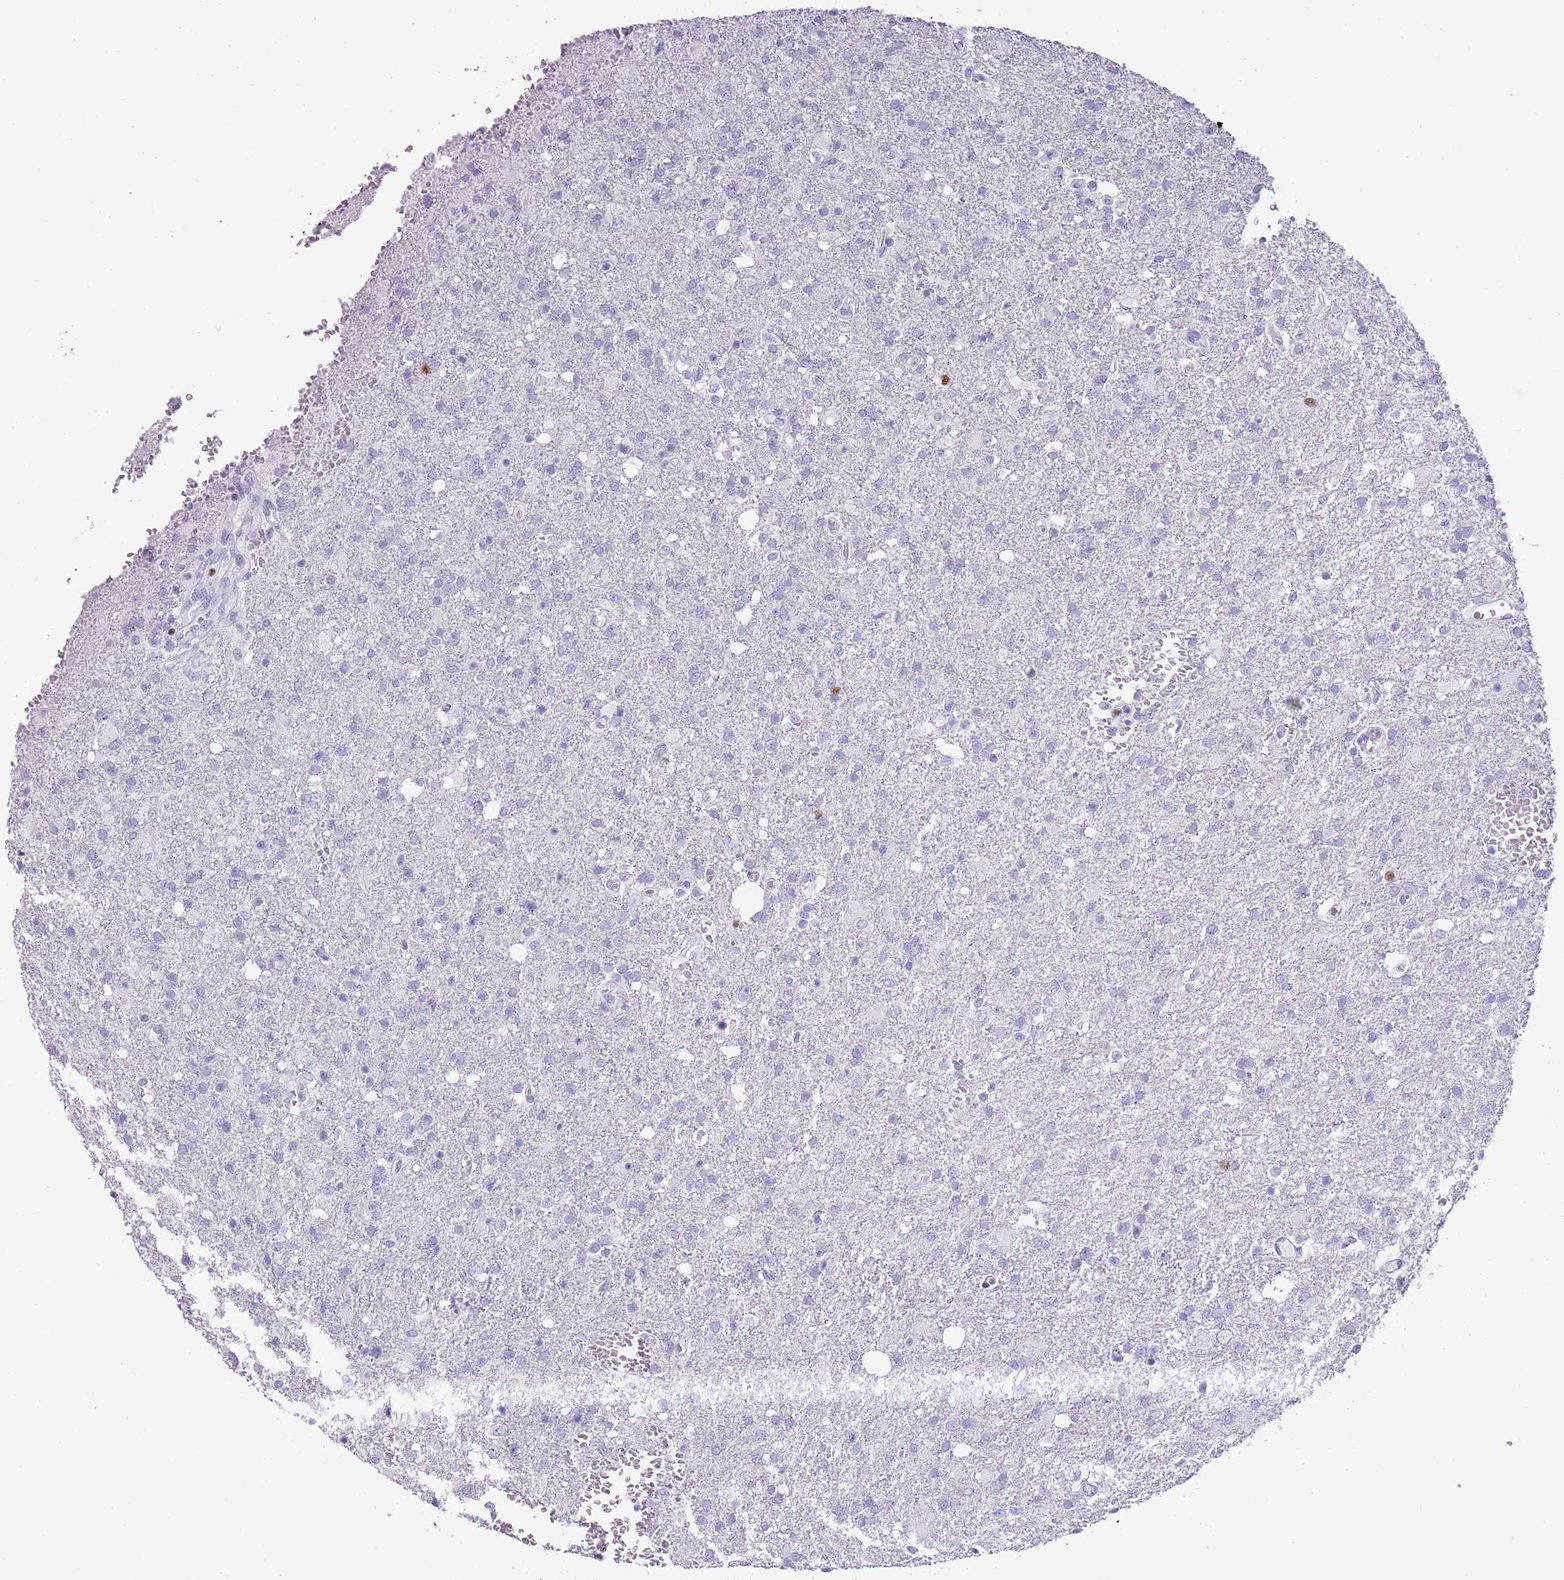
{"staining": {"intensity": "negative", "quantity": "none", "location": "none"}, "tissue": "glioma", "cell_type": "Tumor cells", "image_type": "cancer", "snomed": [{"axis": "morphology", "description": "Glioma, malignant, High grade"}, {"axis": "topography", "description": "Brain"}], "caption": "Immunohistochemical staining of malignant high-grade glioma demonstrates no significant expression in tumor cells.", "gene": "BCL11B", "patient": {"sex": "female", "age": 74}}